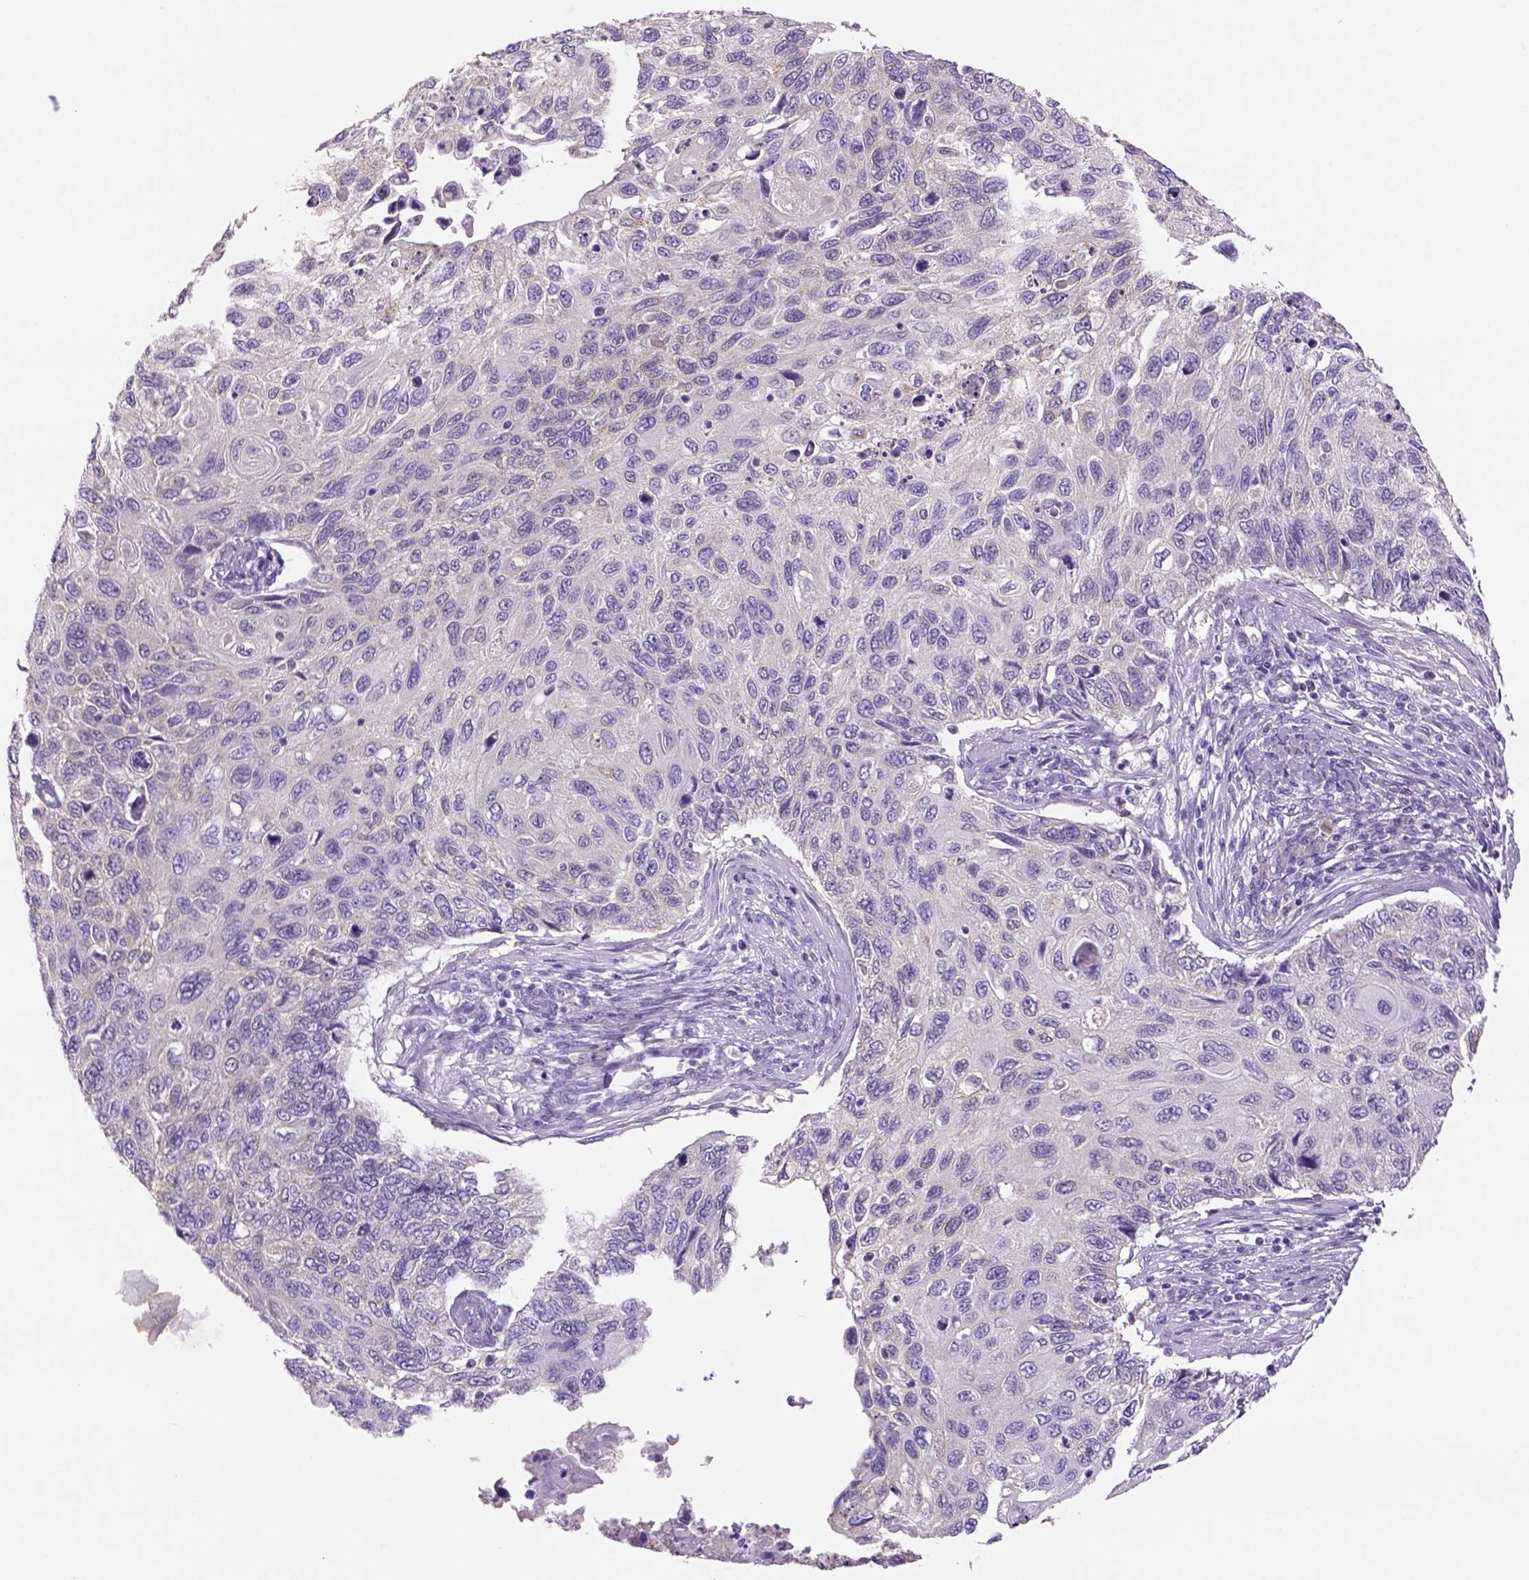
{"staining": {"intensity": "weak", "quantity": "<25%", "location": "cytoplasmic/membranous"}, "tissue": "cervical cancer", "cell_type": "Tumor cells", "image_type": "cancer", "snomed": [{"axis": "morphology", "description": "Squamous cell carcinoma, NOS"}, {"axis": "topography", "description": "Cervix"}], "caption": "IHC micrograph of cervical squamous cell carcinoma stained for a protein (brown), which displays no positivity in tumor cells. Brightfield microscopy of IHC stained with DAB (brown) and hematoxylin (blue), captured at high magnification.", "gene": "NAALAD2", "patient": {"sex": "female", "age": 70}}